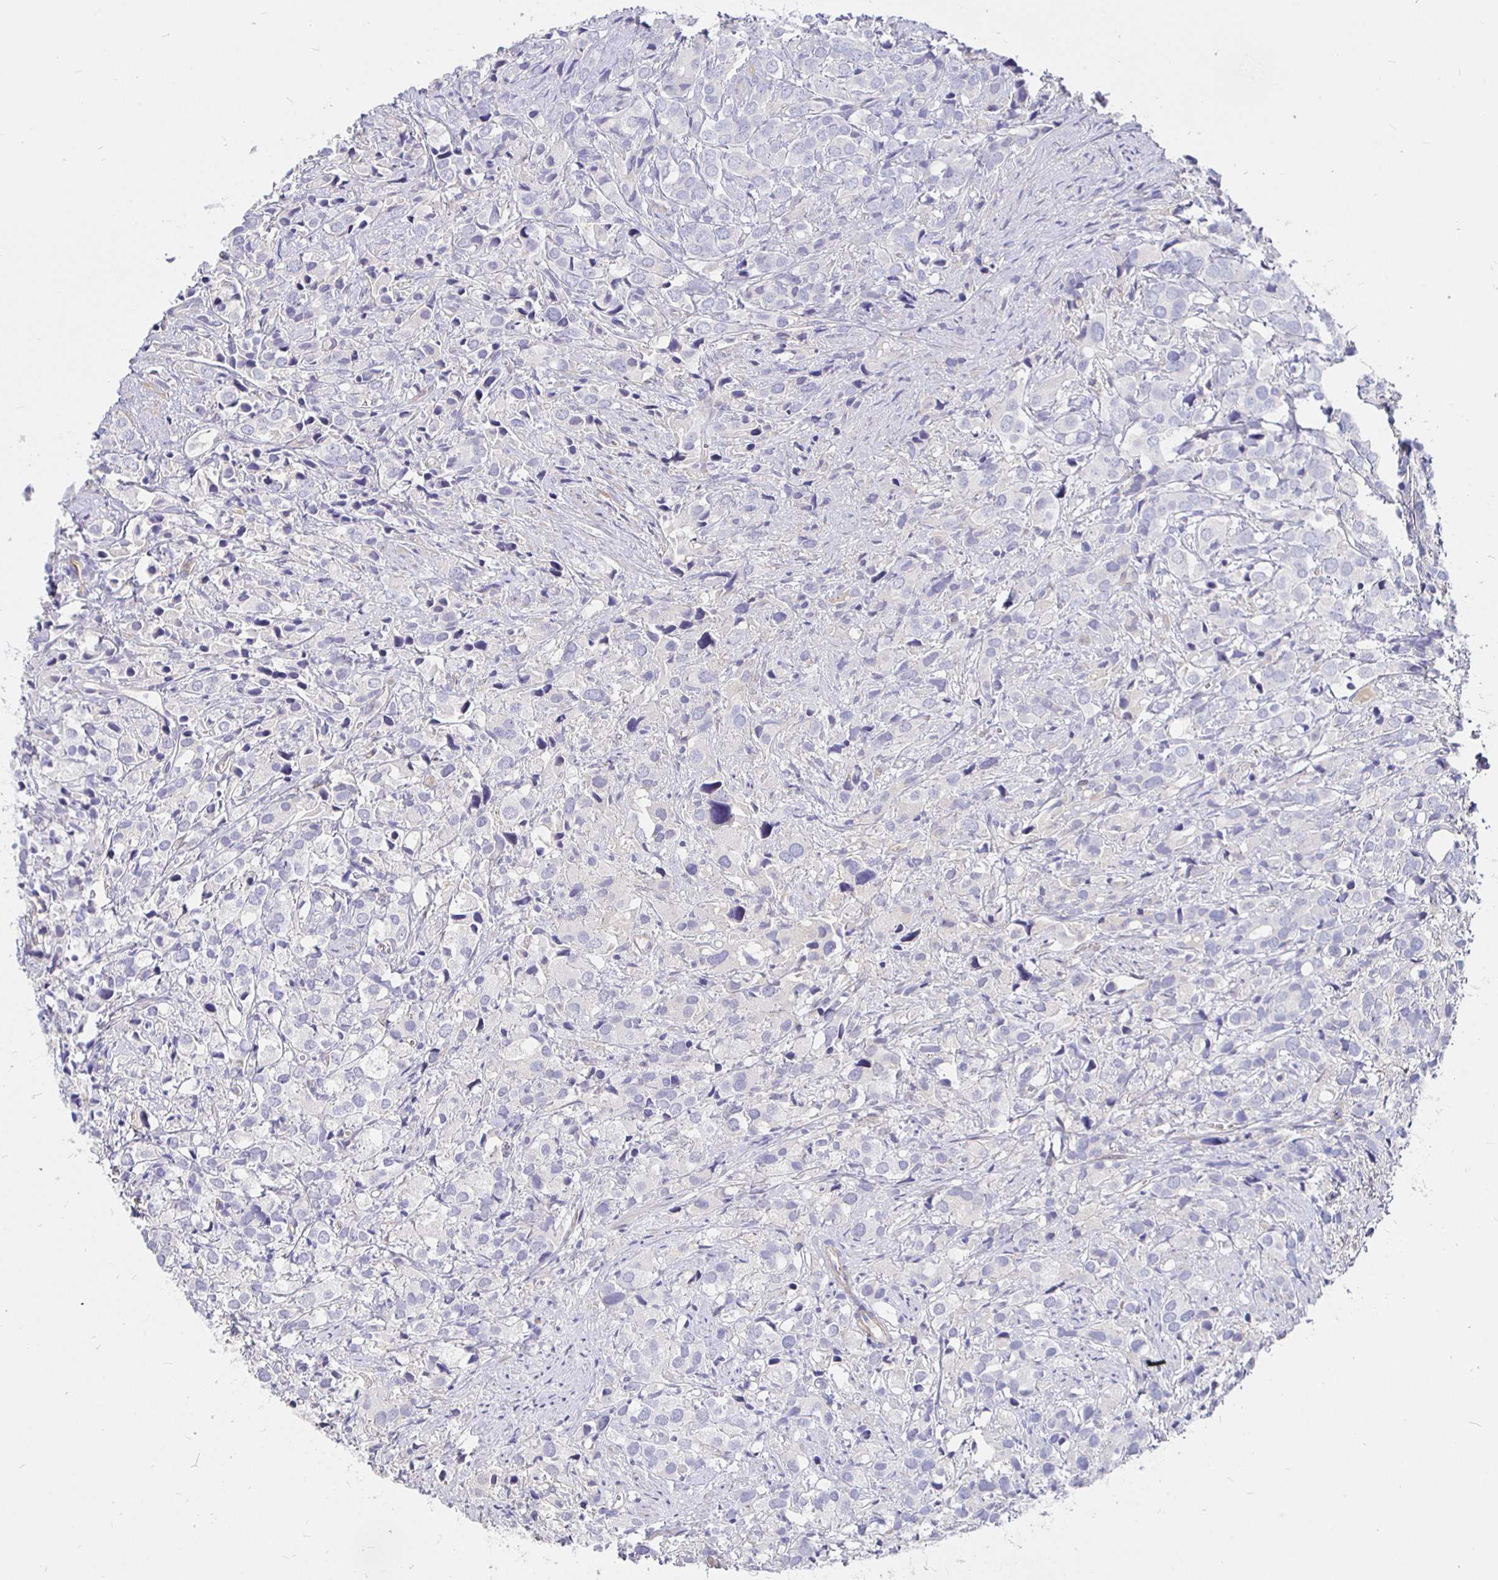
{"staining": {"intensity": "negative", "quantity": "none", "location": "none"}, "tissue": "prostate cancer", "cell_type": "Tumor cells", "image_type": "cancer", "snomed": [{"axis": "morphology", "description": "Adenocarcinoma, High grade"}, {"axis": "topography", "description": "Prostate"}], "caption": "This photomicrograph is of adenocarcinoma (high-grade) (prostate) stained with immunohistochemistry (IHC) to label a protein in brown with the nuclei are counter-stained blue. There is no expression in tumor cells. Nuclei are stained in blue.", "gene": "PALM2AKAP2", "patient": {"sex": "male", "age": 86}}